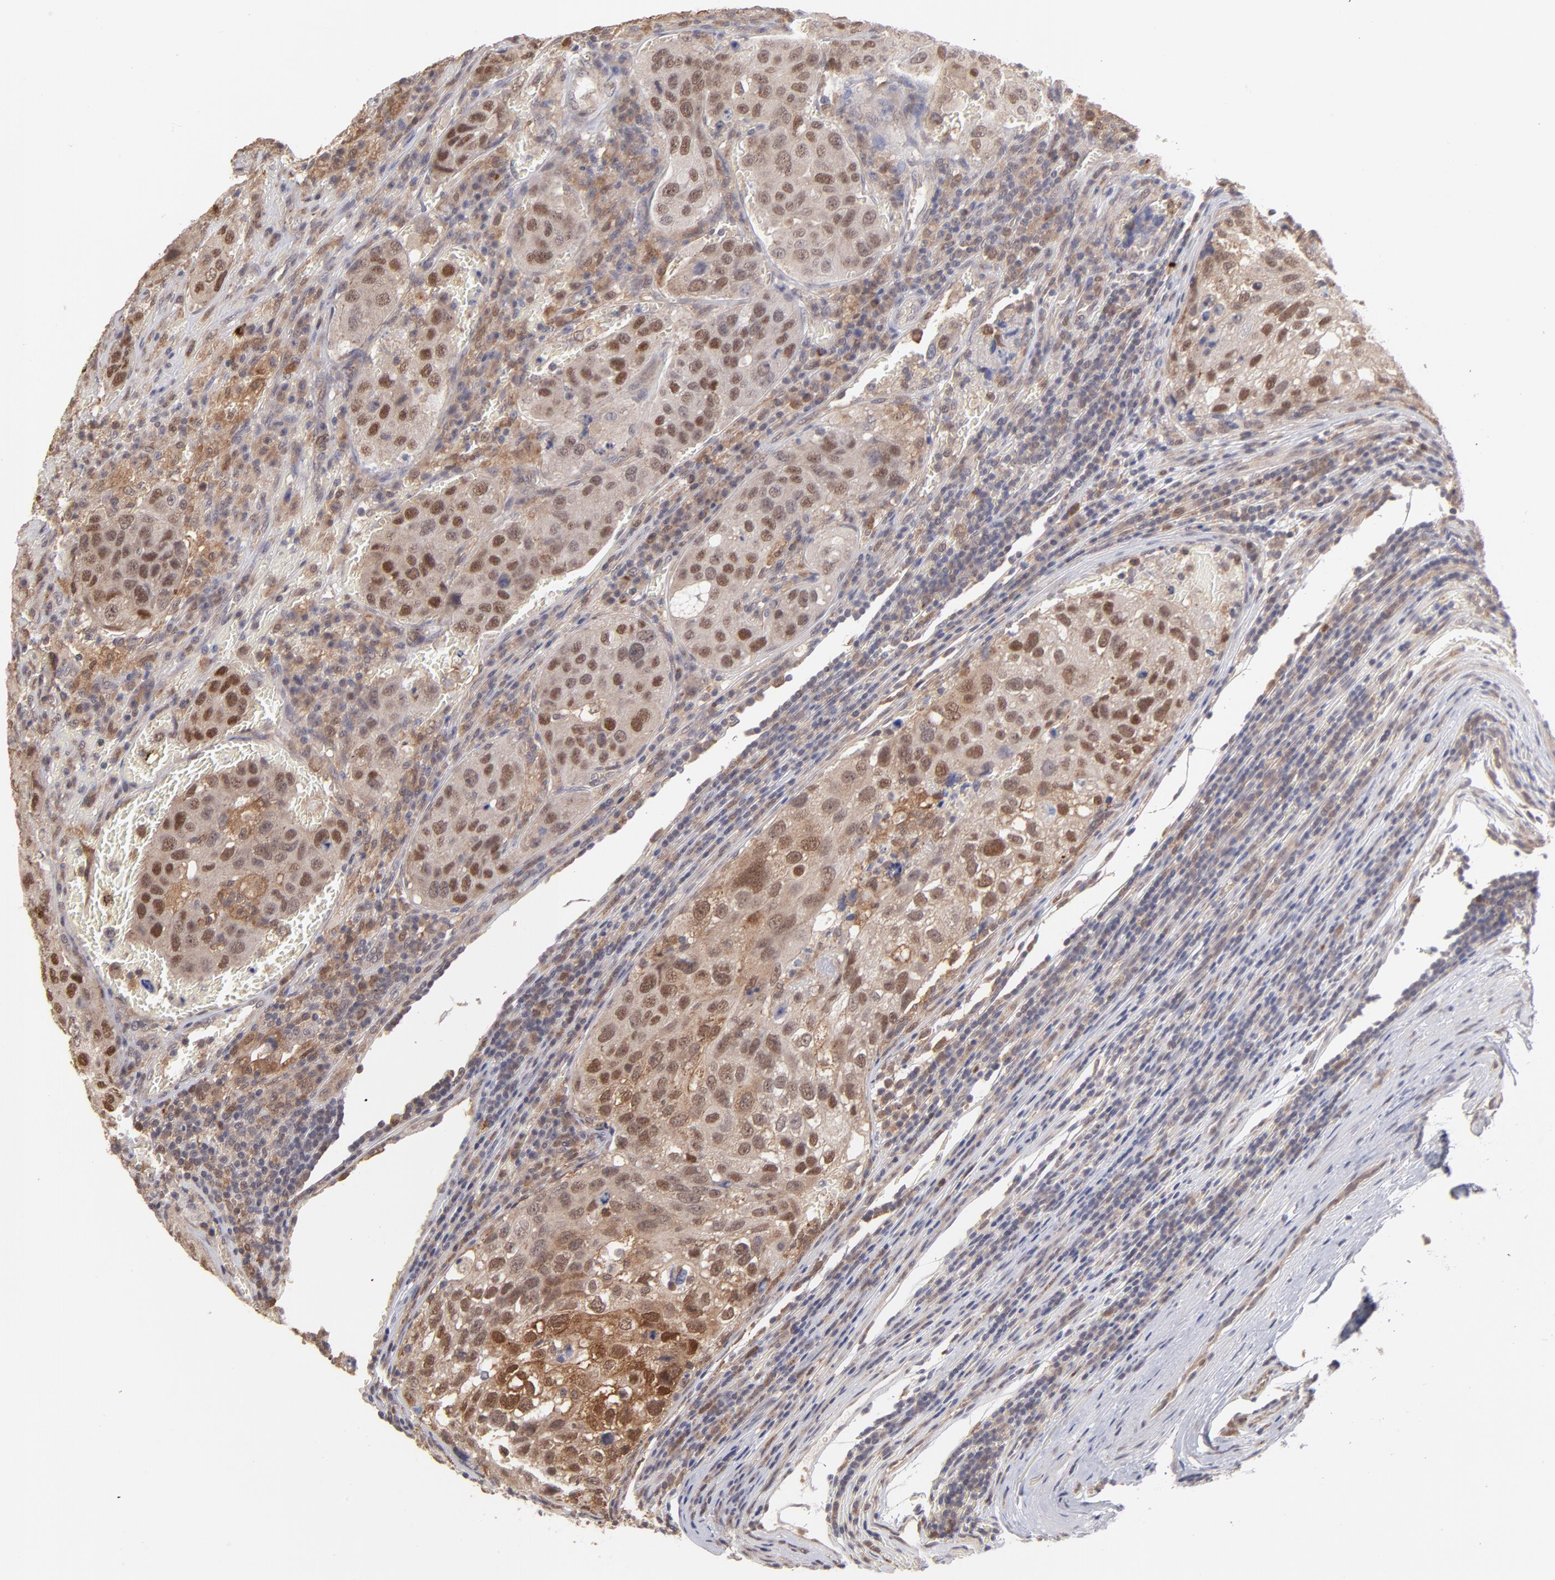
{"staining": {"intensity": "weak", "quantity": "25%-75%", "location": "nuclear"}, "tissue": "urothelial cancer", "cell_type": "Tumor cells", "image_type": "cancer", "snomed": [{"axis": "morphology", "description": "Urothelial carcinoma, High grade"}, {"axis": "topography", "description": "Lymph node"}, {"axis": "topography", "description": "Urinary bladder"}], "caption": "Immunohistochemistry (IHC) micrograph of neoplastic tissue: human urothelial cancer stained using immunohistochemistry exhibits low levels of weak protein expression localized specifically in the nuclear of tumor cells, appearing as a nuclear brown color.", "gene": "OAS1", "patient": {"sex": "male", "age": 51}}